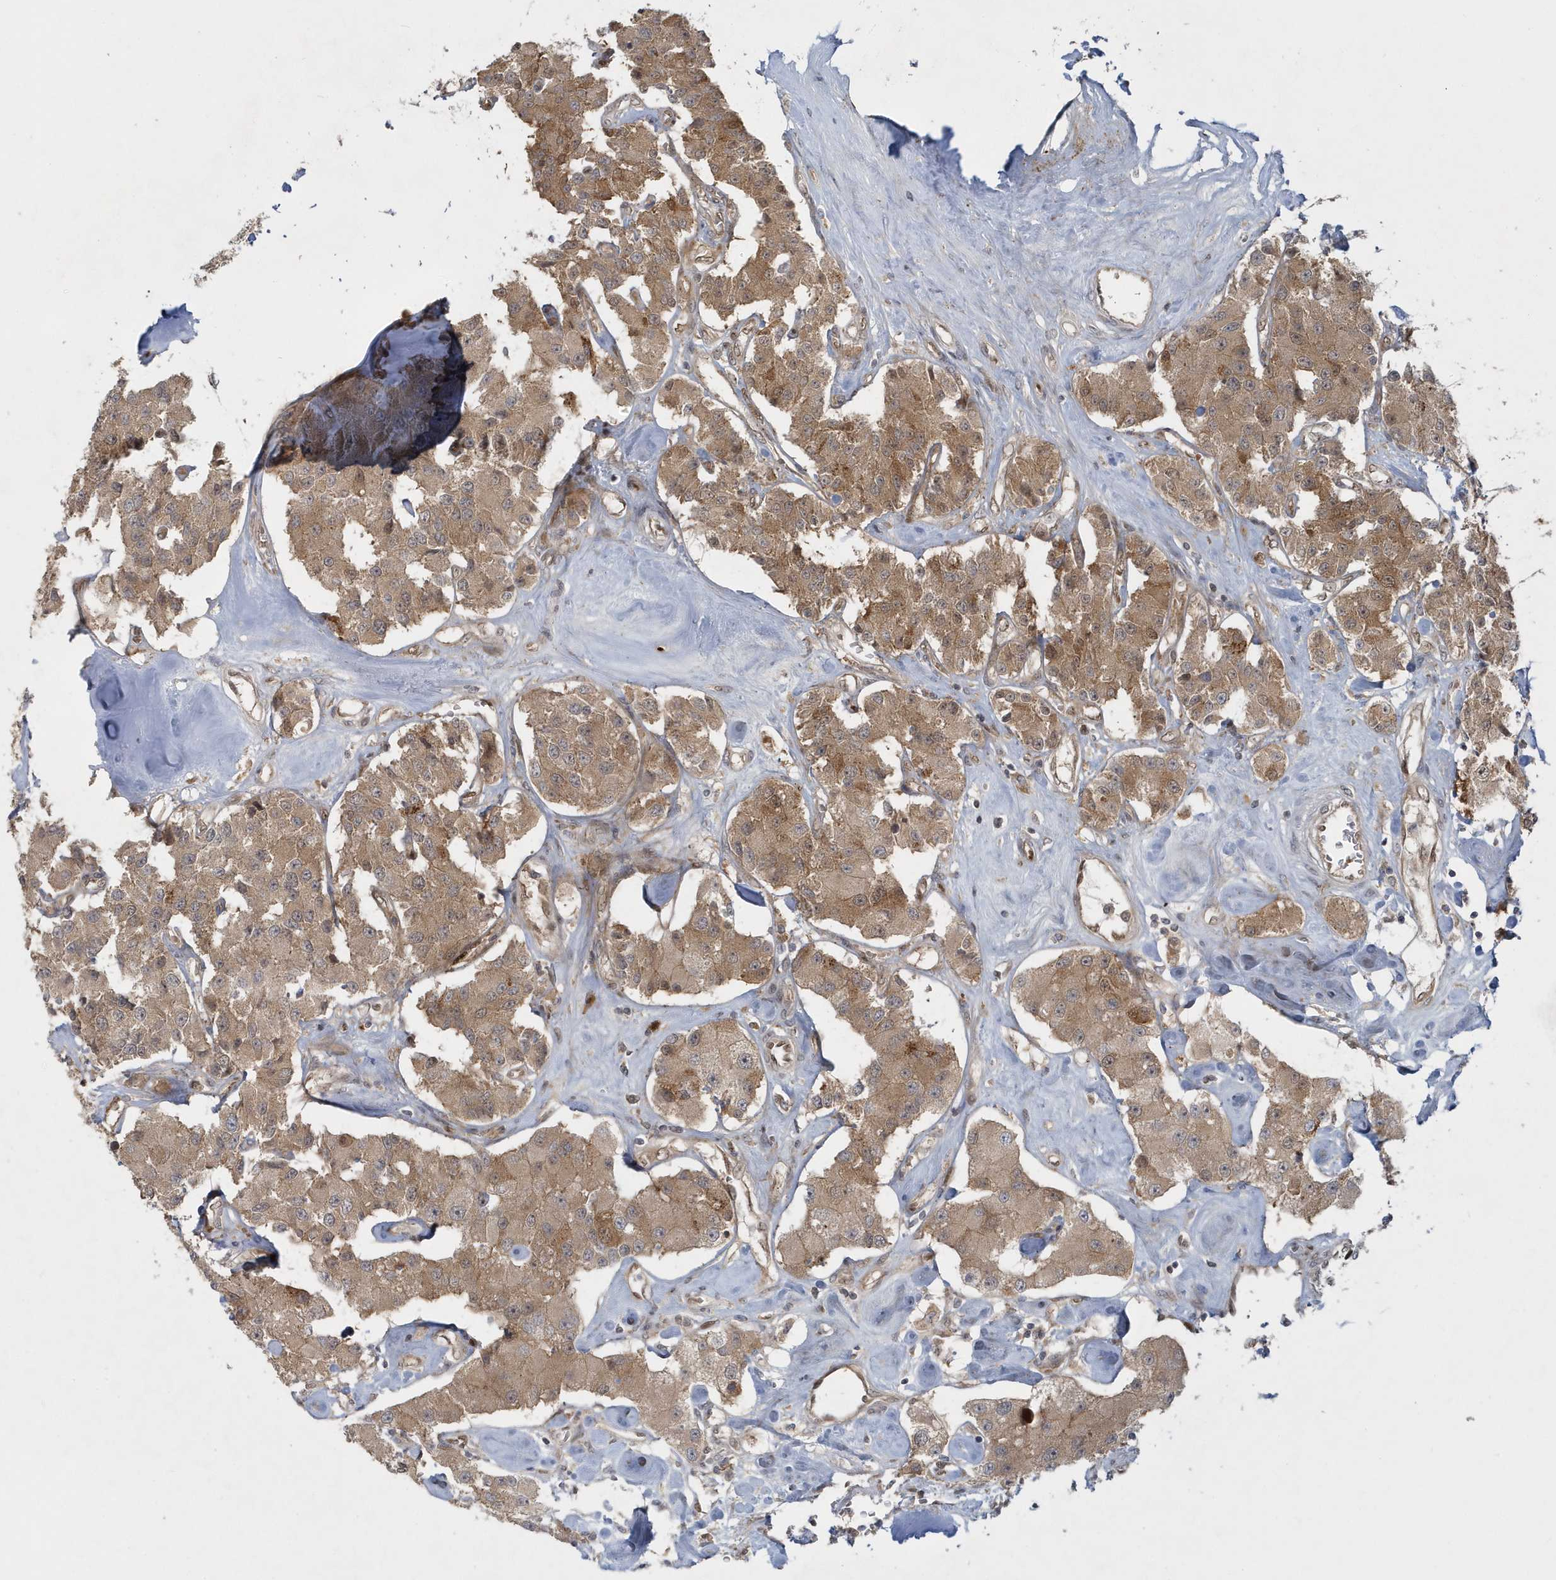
{"staining": {"intensity": "moderate", "quantity": ">75%", "location": "cytoplasmic/membranous"}, "tissue": "carcinoid", "cell_type": "Tumor cells", "image_type": "cancer", "snomed": [{"axis": "morphology", "description": "Carcinoid, malignant, NOS"}, {"axis": "topography", "description": "Pancreas"}], "caption": "The image demonstrates immunohistochemical staining of carcinoid (malignant). There is moderate cytoplasmic/membranous staining is identified in approximately >75% of tumor cells.", "gene": "ATG4A", "patient": {"sex": "male", "age": 41}}